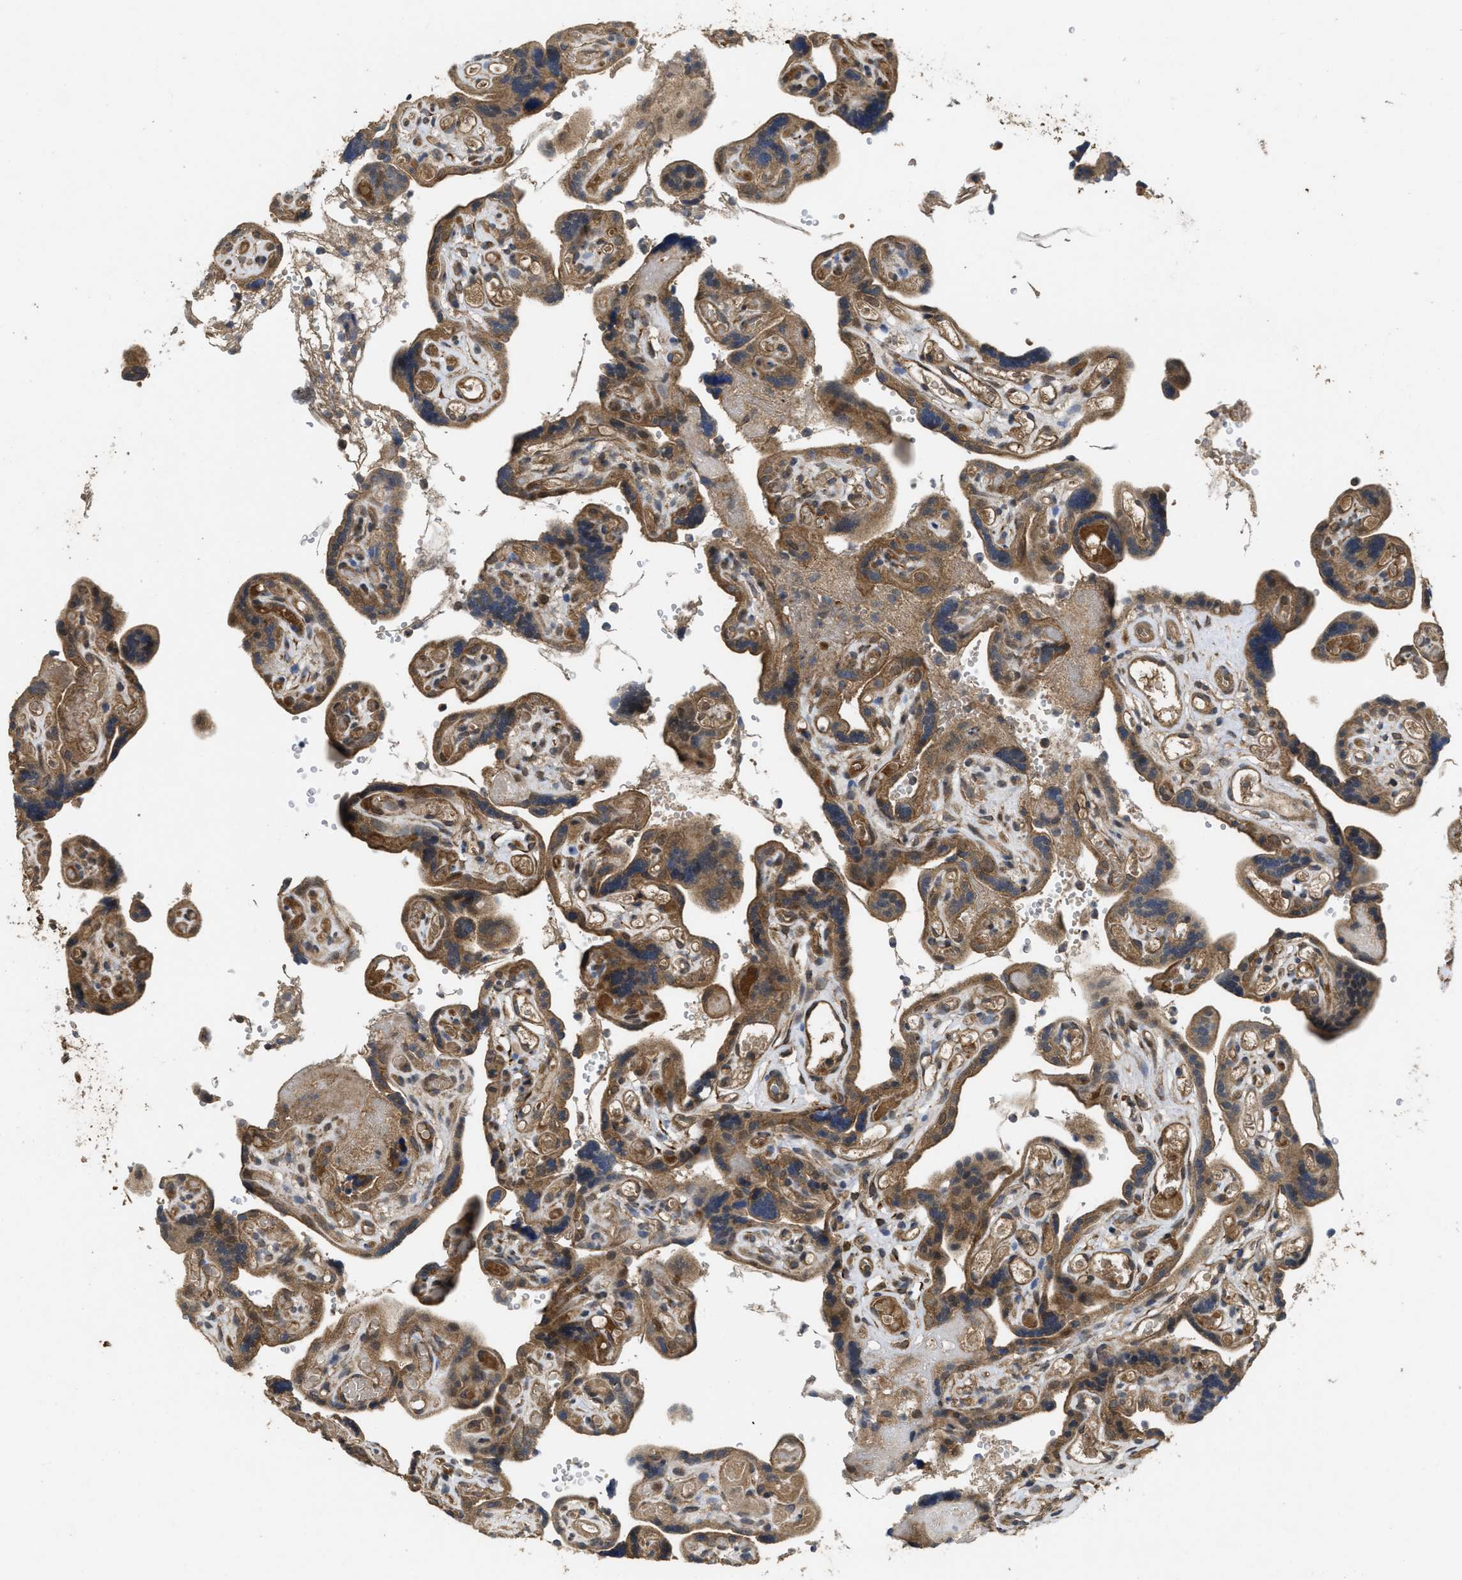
{"staining": {"intensity": "strong", "quantity": ">75%", "location": "cytoplasmic/membranous"}, "tissue": "placenta", "cell_type": "Decidual cells", "image_type": "normal", "snomed": [{"axis": "morphology", "description": "Normal tissue, NOS"}, {"axis": "topography", "description": "Placenta"}], "caption": "This is an image of IHC staining of unremarkable placenta, which shows strong staining in the cytoplasmic/membranous of decidual cells.", "gene": "FZD6", "patient": {"sex": "female", "age": 30}}